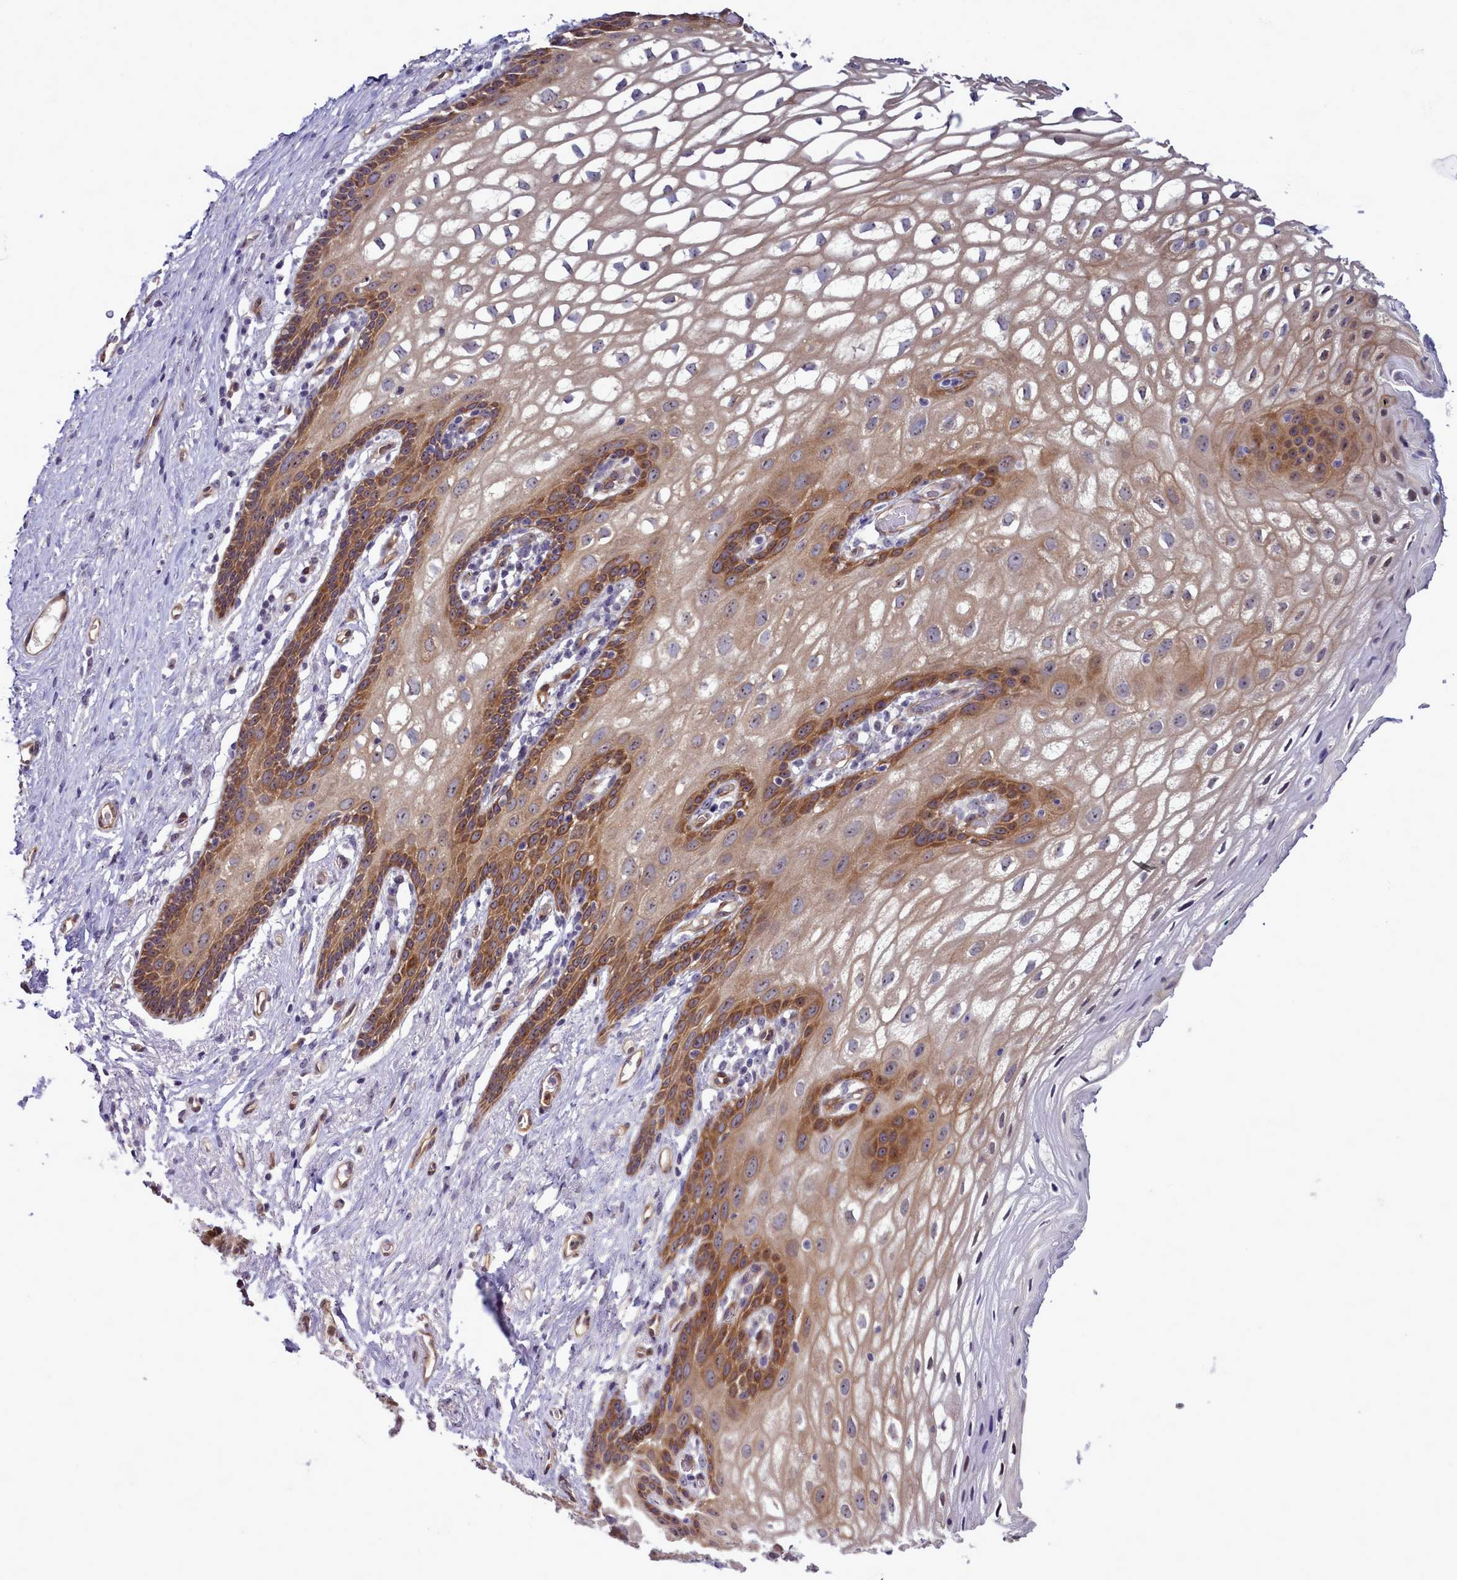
{"staining": {"intensity": "moderate", "quantity": "25%-75%", "location": "cytoplasmic/membranous"}, "tissue": "vagina", "cell_type": "Squamous epithelial cells", "image_type": "normal", "snomed": [{"axis": "morphology", "description": "Normal tissue, NOS"}, {"axis": "topography", "description": "Vagina"}, {"axis": "topography", "description": "Peripheral nerve tissue"}], "caption": "Immunohistochemistry staining of unremarkable vagina, which reveals medium levels of moderate cytoplasmic/membranous positivity in about 25%-75% of squamous epithelial cells indicating moderate cytoplasmic/membranous protein staining. The staining was performed using DAB (brown) for protein detection and nuclei were counterstained in hematoxylin (blue).", "gene": "BCAR1", "patient": {"sex": "female", "age": 71}}